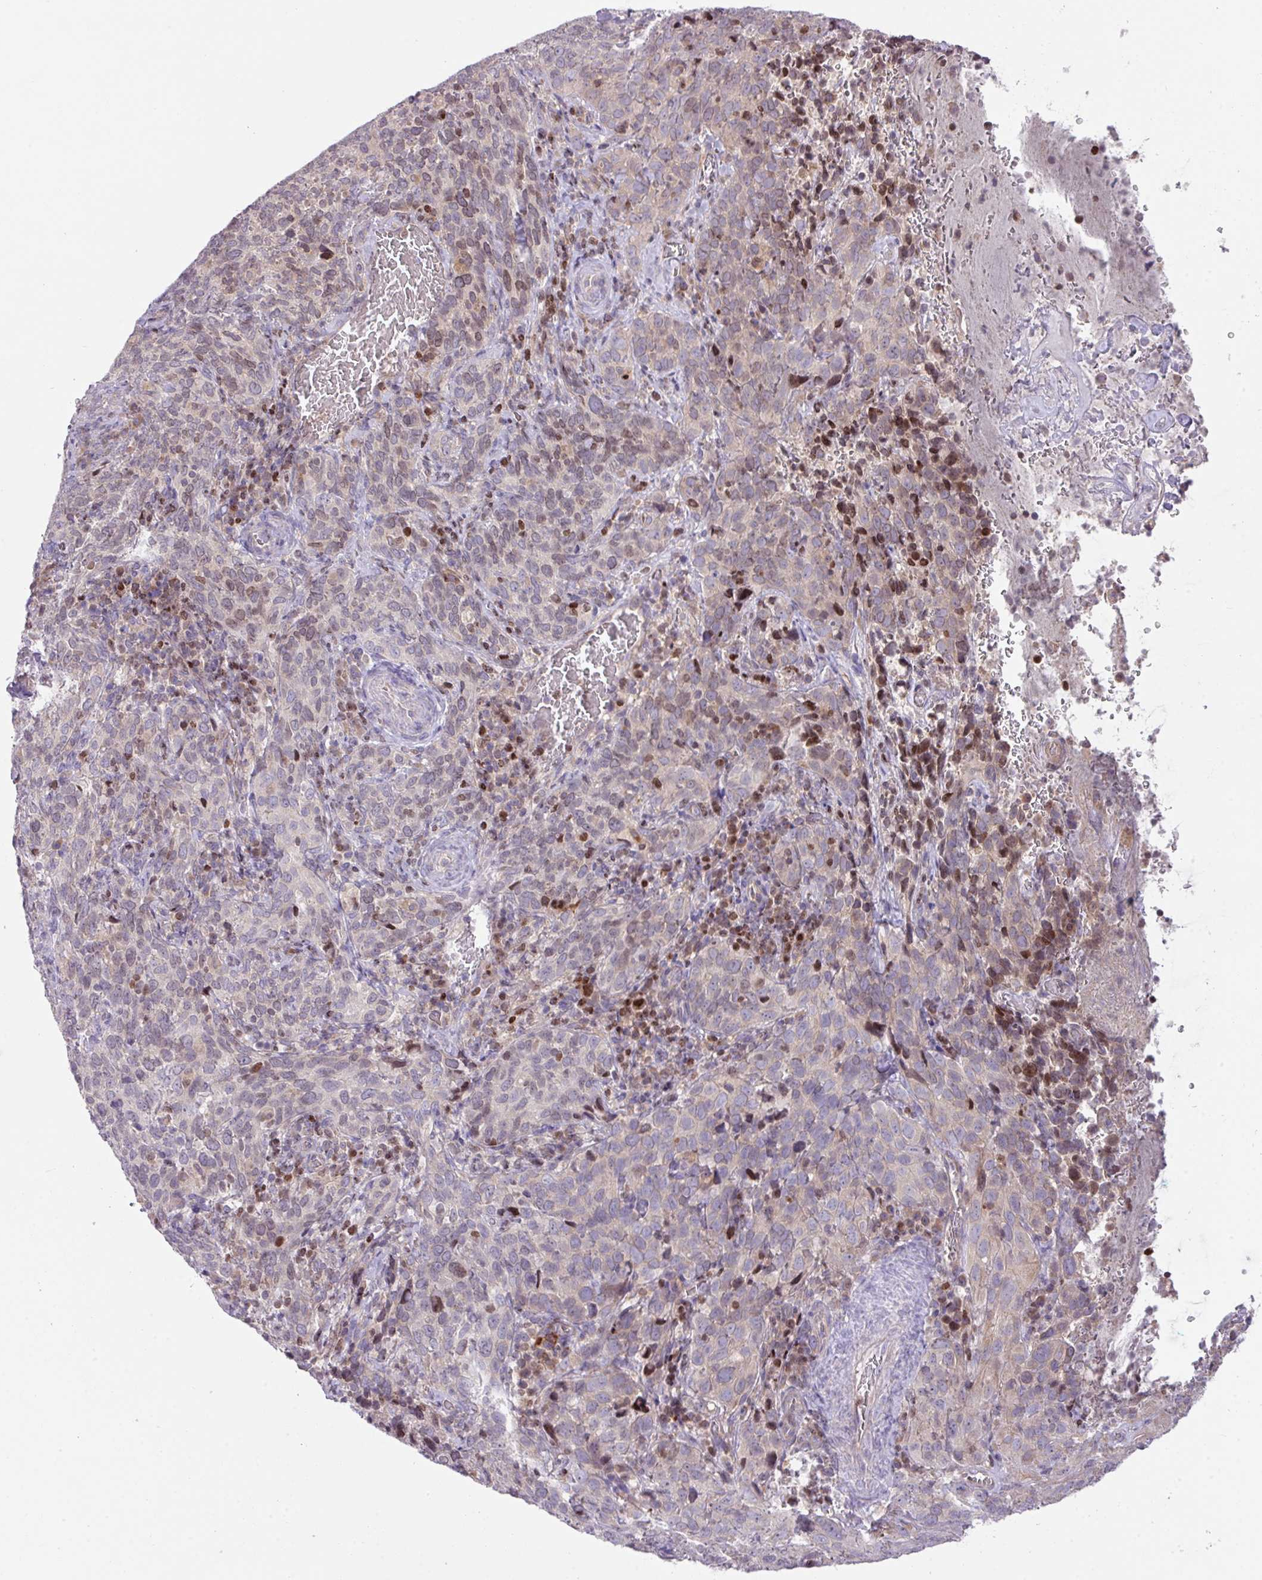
{"staining": {"intensity": "weak", "quantity": "<25%", "location": "cytoplasmic/membranous"}, "tissue": "cervical cancer", "cell_type": "Tumor cells", "image_type": "cancer", "snomed": [{"axis": "morphology", "description": "Squamous cell carcinoma, NOS"}, {"axis": "topography", "description": "Cervix"}], "caption": "Tumor cells are negative for protein expression in human cervical squamous cell carcinoma.", "gene": "ZNF394", "patient": {"sex": "female", "age": 51}}